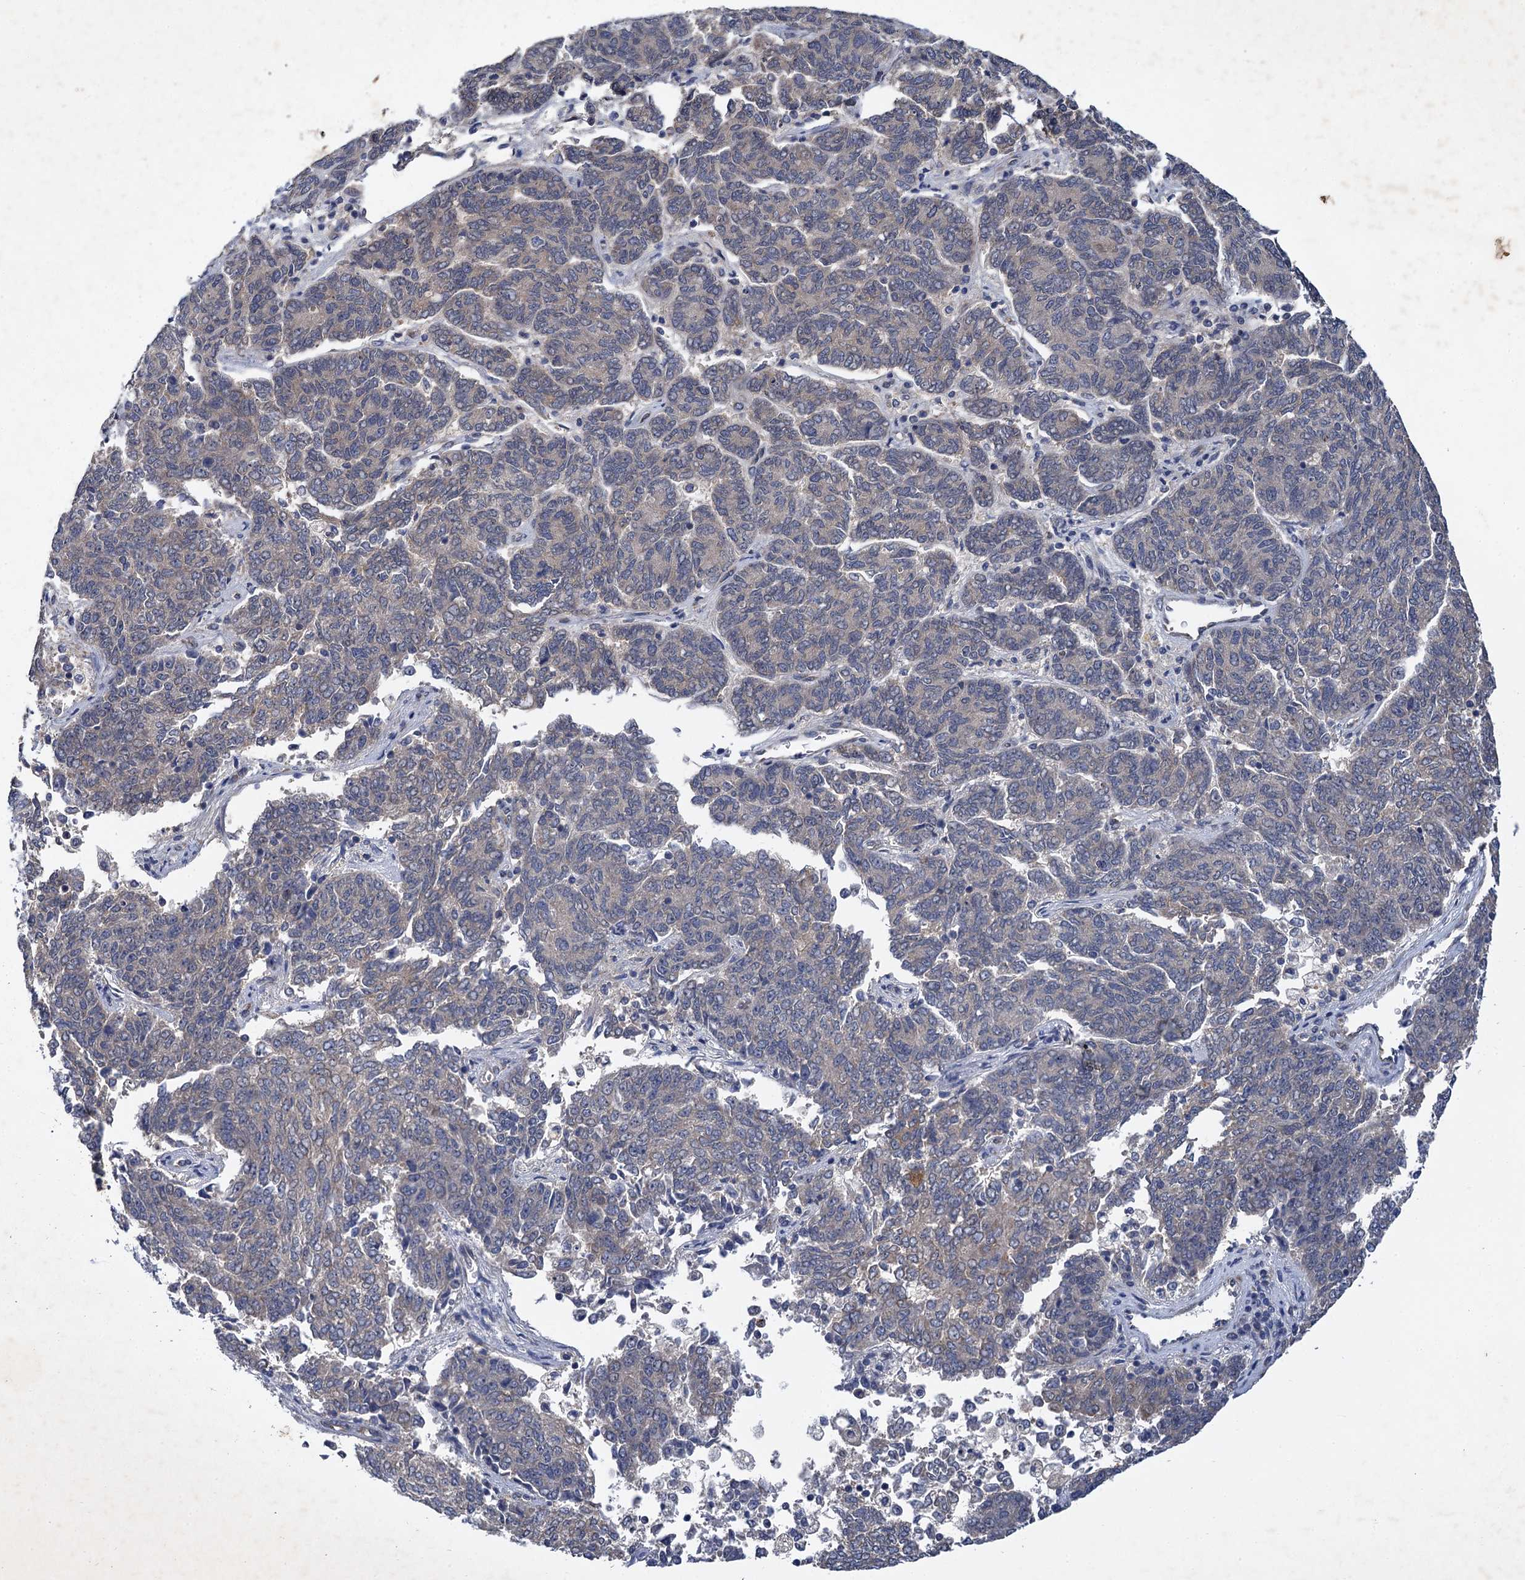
{"staining": {"intensity": "weak", "quantity": "<25%", "location": "cytoplasmic/membranous"}, "tissue": "endometrial cancer", "cell_type": "Tumor cells", "image_type": "cancer", "snomed": [{"axis": "morphology", "description": "Adenocarcinoma, NOS"}, {"axis": "topography", "description": "Endometrium"}], "caption": "Micrograph shows no protein staining in tumor cells of endometrial adenocarcinoma tissue.", "gene": "TMEM39B", "patient": {"sex": "female", "age": 80}}